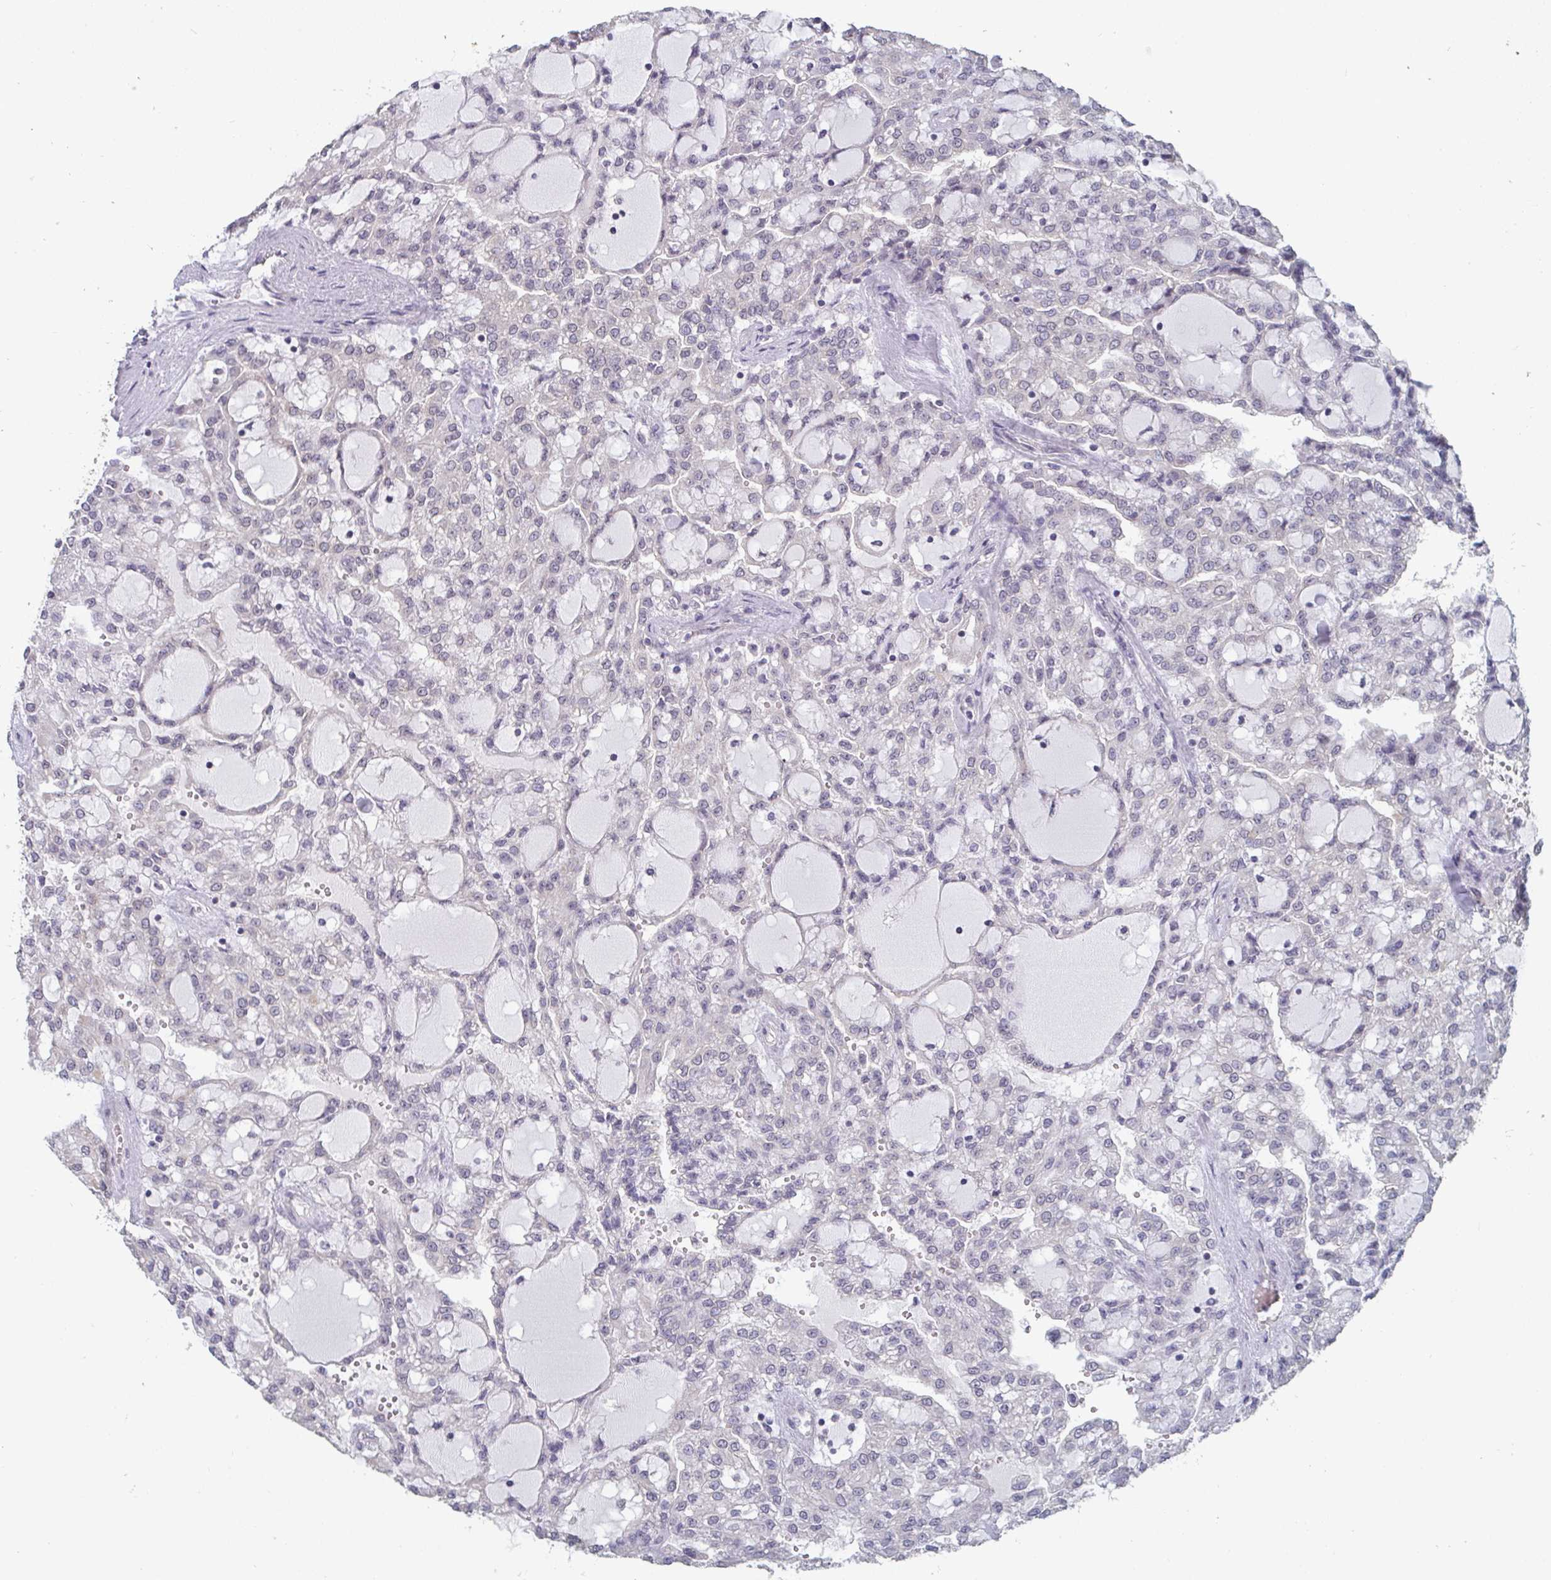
{"staining": {"intensity": "negative", "quantity": "none", "location": "none"}, "tissue": "renal cancer", "cell_type": "Tumor cells", "image_type": "cancer", "snomed": [{"axis": "morphology", "description": "Adenocarcinoma, NOS"}, {"axis": "topography", "description": "Kidney"}], "caption": "A micrograph of human adenocarcinoma (renal) is negative for staining in tumor cells.", "gene": "LIX1", "patient": {"sex": "male", "age": 63}}